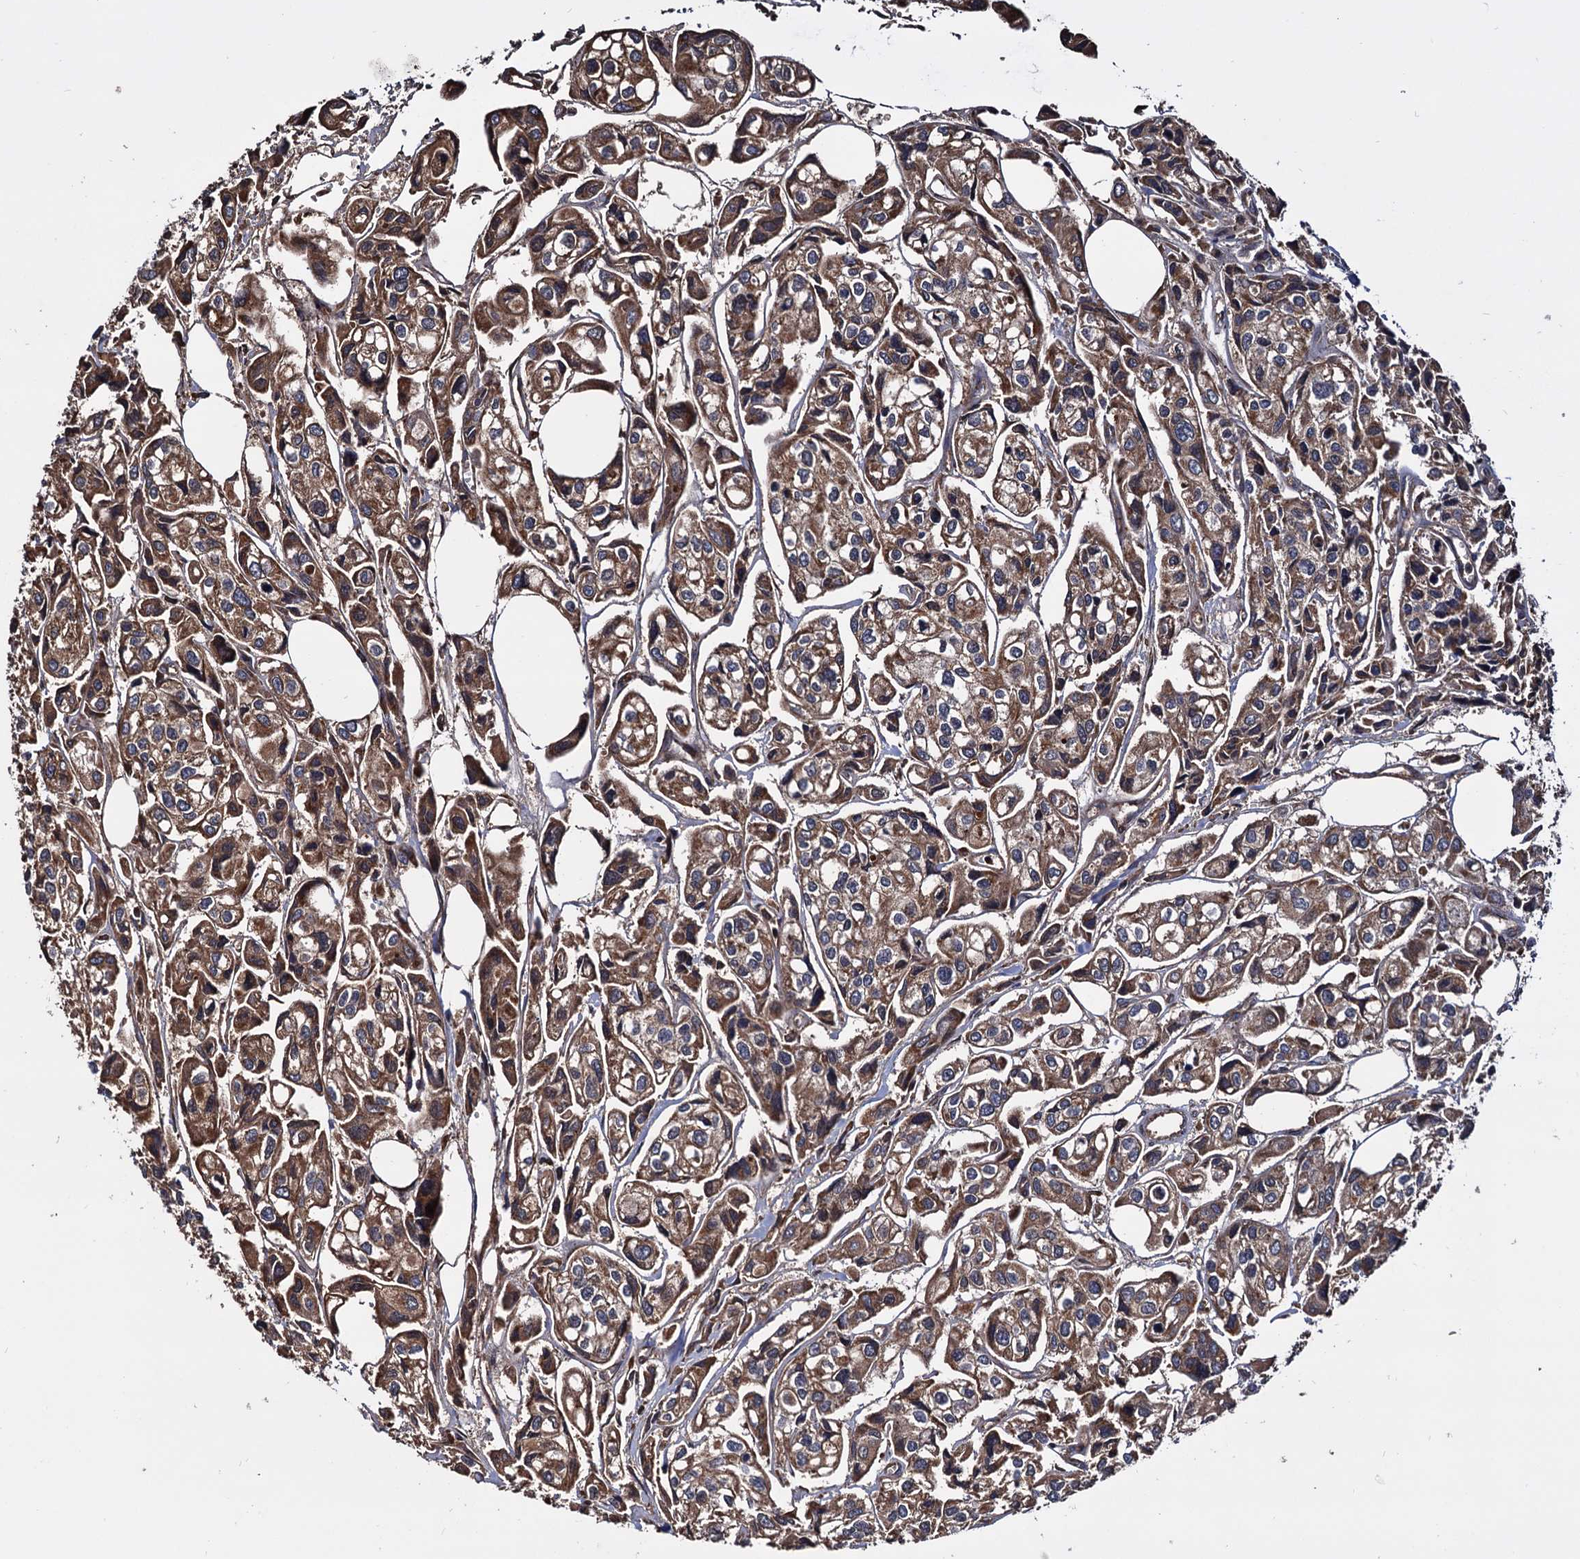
{"staining": {"intensity": "moderate", "quantity": ">75%", "location": "cytoplasmic/membranous"}, "tissue": "urothelial cancer", "cell_type": "Tumor cells", "image_type": "cancer", "snomed": [{"axis": "morphology", "description": "Urothelial carcinoma, High grade"}, {"axis": "topography", "description": "Urinary bladder"}], "caption": "Protein expression analysis of urothelial cancer displays moderate cytoplasmic/membranous staining in about >75% of tumor cells.", "gene": "MRPL42", "patient": {"sex": "male", "age": 67}}